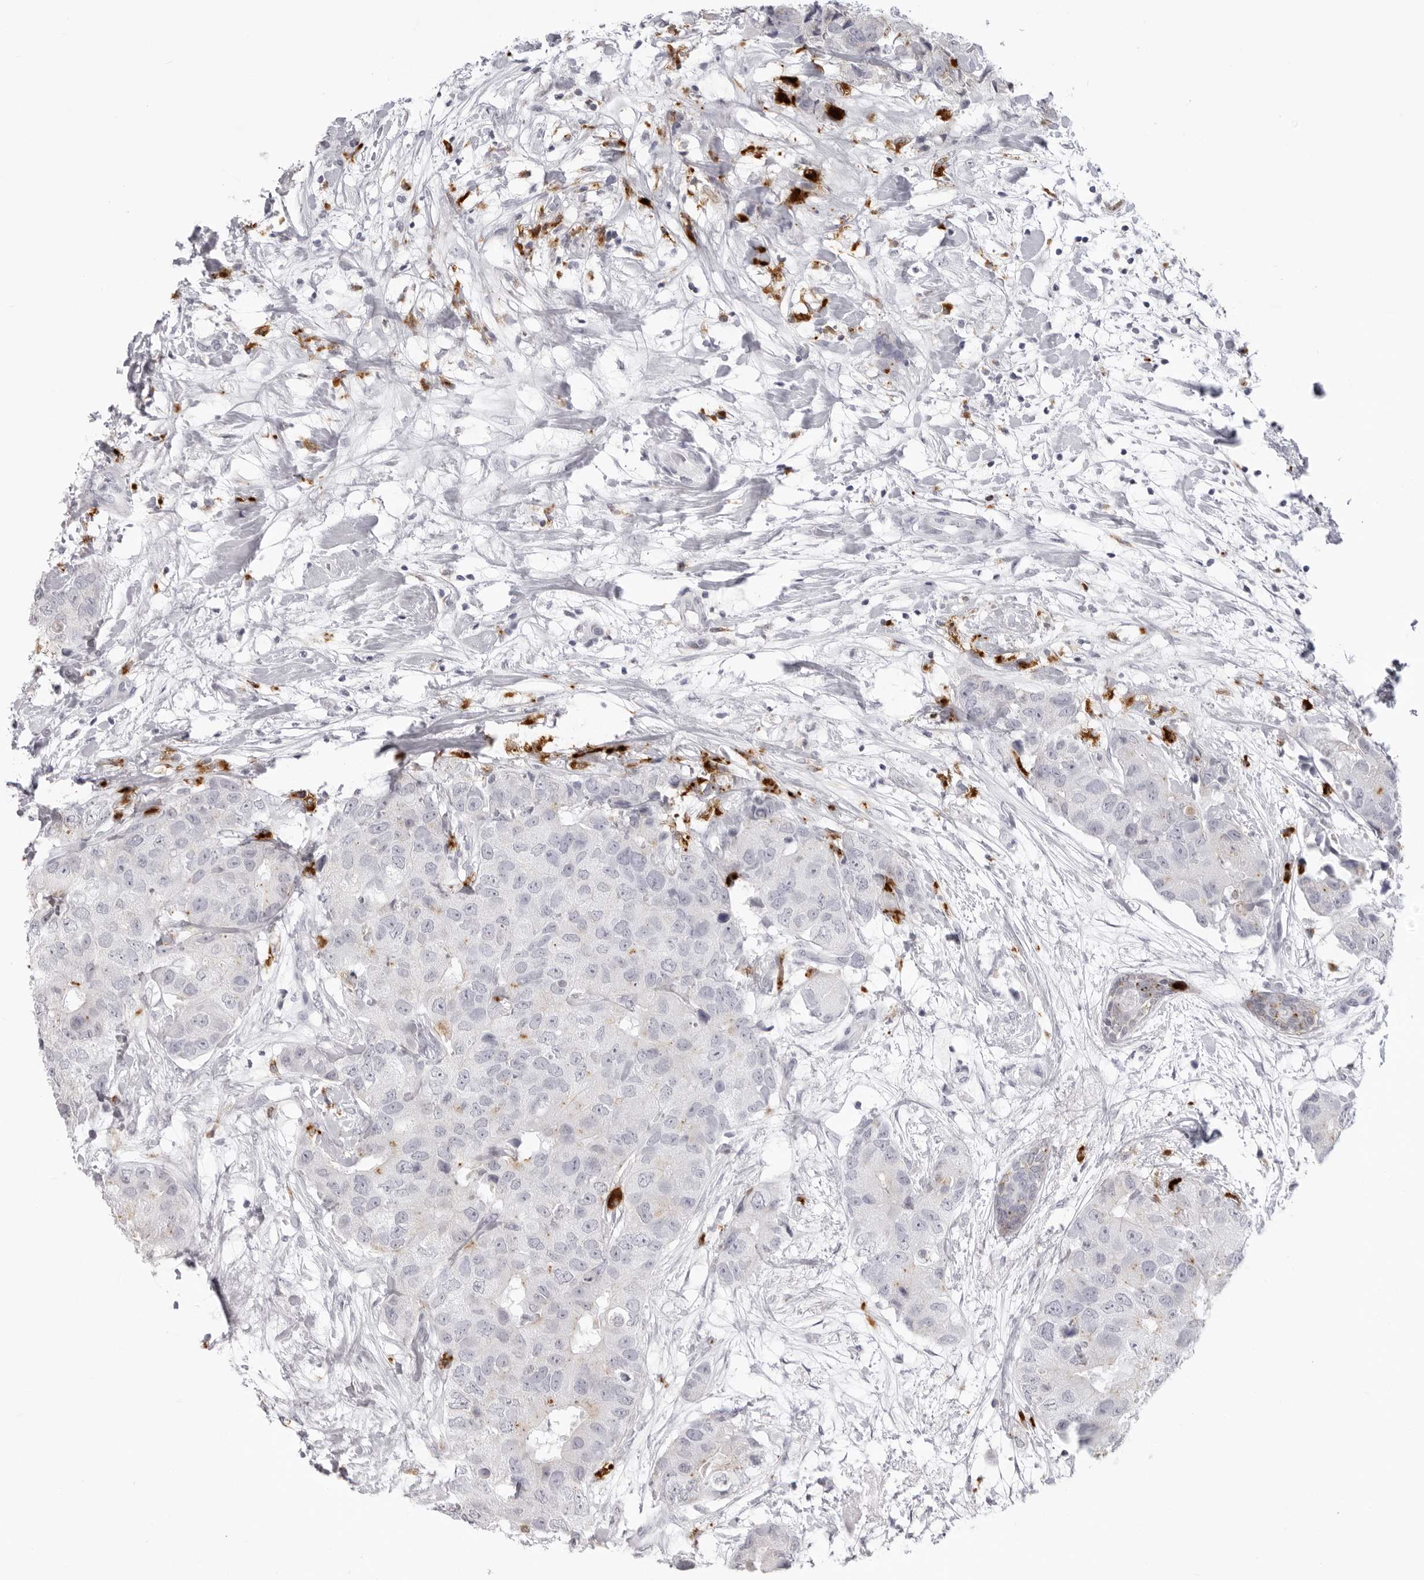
{"staining": {"intensity": "negative", "quantity": "none", "location": "none"}, "tissue": "breast cancer", "cell_type": "Tumor cells", "image_type": "cancer", "snomed": [{"axis": "morphology", "description": "Duct carcinoma"}, {"axis": "topography", "description": "Breast"}], "caption": "High magnification brightfield microscopy of intraductal carcinoma (breast) stained with DAB (3,3'-diaminobenzidine) (brown) and counterstained with hematoxylin (blue): tumor cells show no significant staining.", "gene": "IL25", "patient": {"sex": "female", "age": 62}}